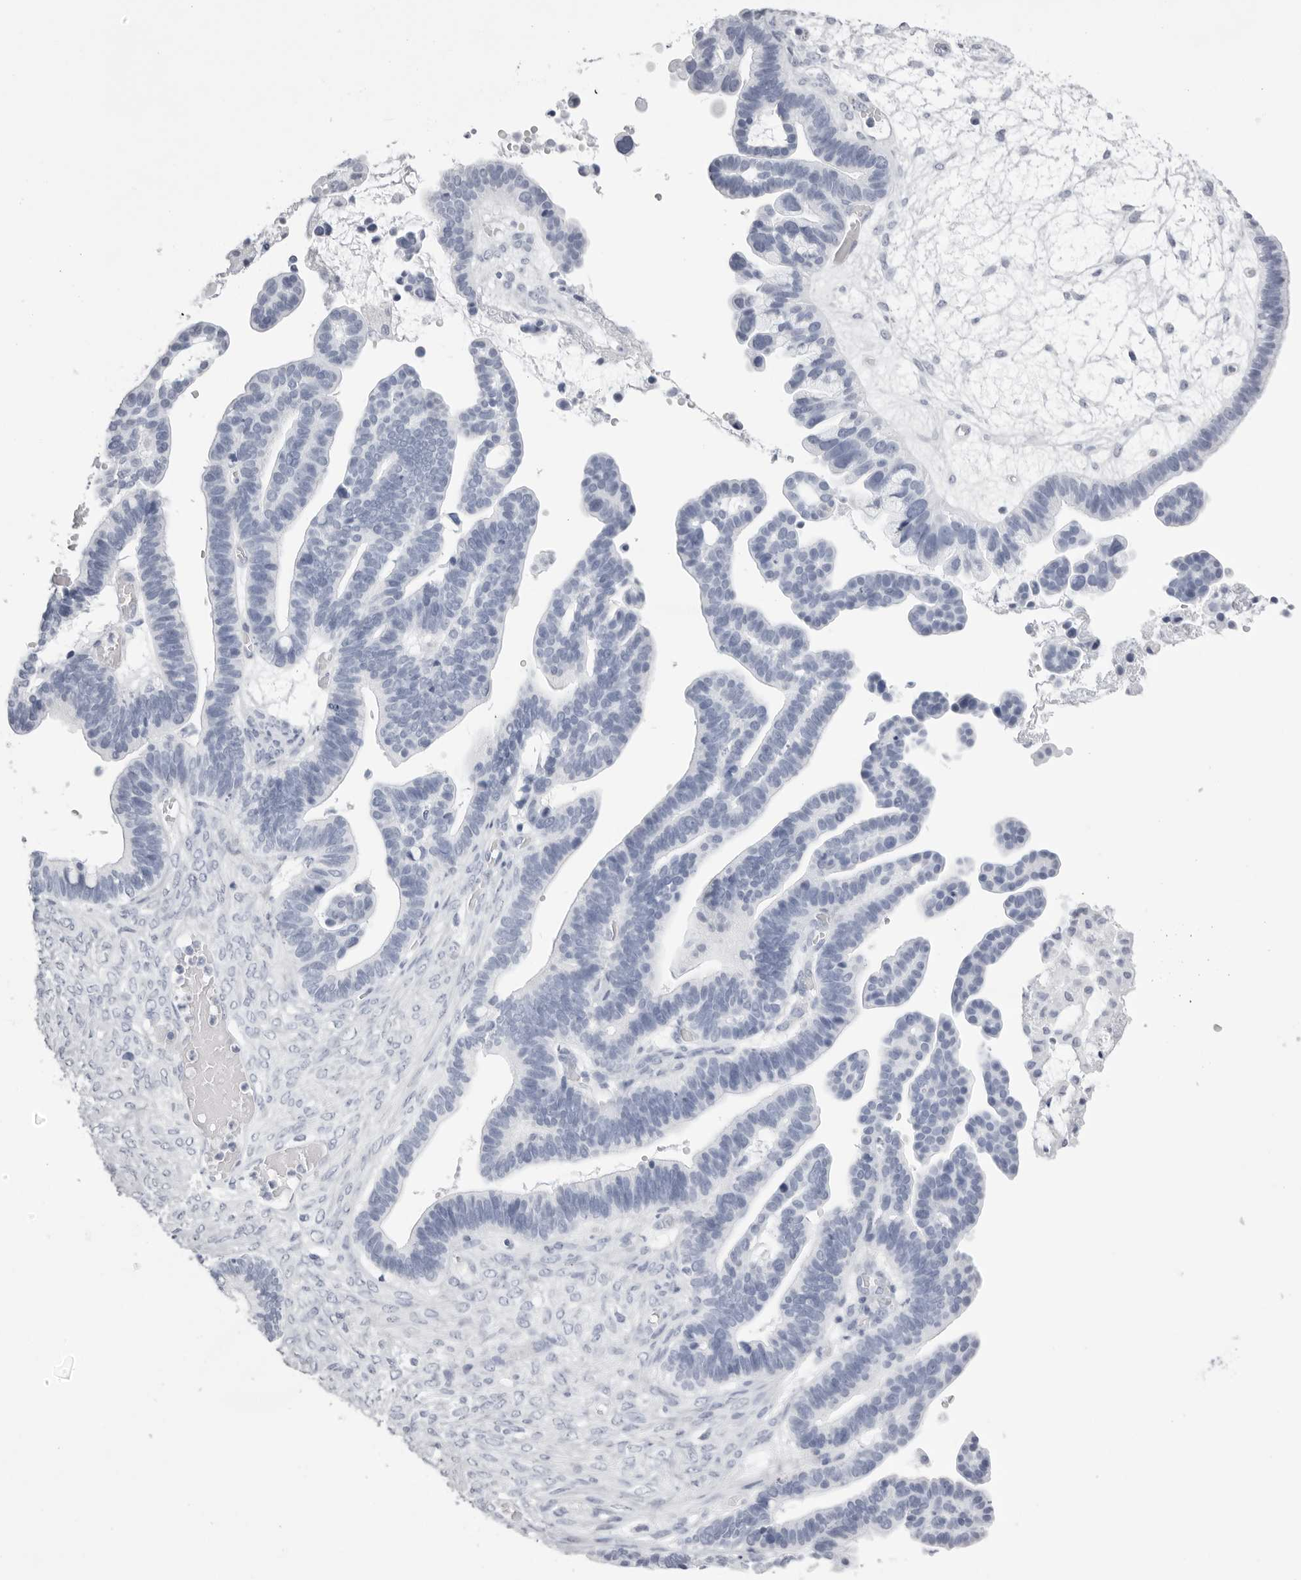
{"staining": {"intensity": "negative", "quantity": "none", "location": "none"}, "tissue": "ovarian cancer", "cell_type": "Tumor cells", "image_type": "cancer", "snomed": [{"axis": "morphology", "description": "Cystadenocarcinoma, serous, NOS"}, {"axis": "topography", "description": "Ovary"}], "caption": "Tumor cells show no significant protein positivity in ovarian serous cystadenocarcinoma.", "gene": "TMOD4", "patient": {"sex": "female", "age": 56}}